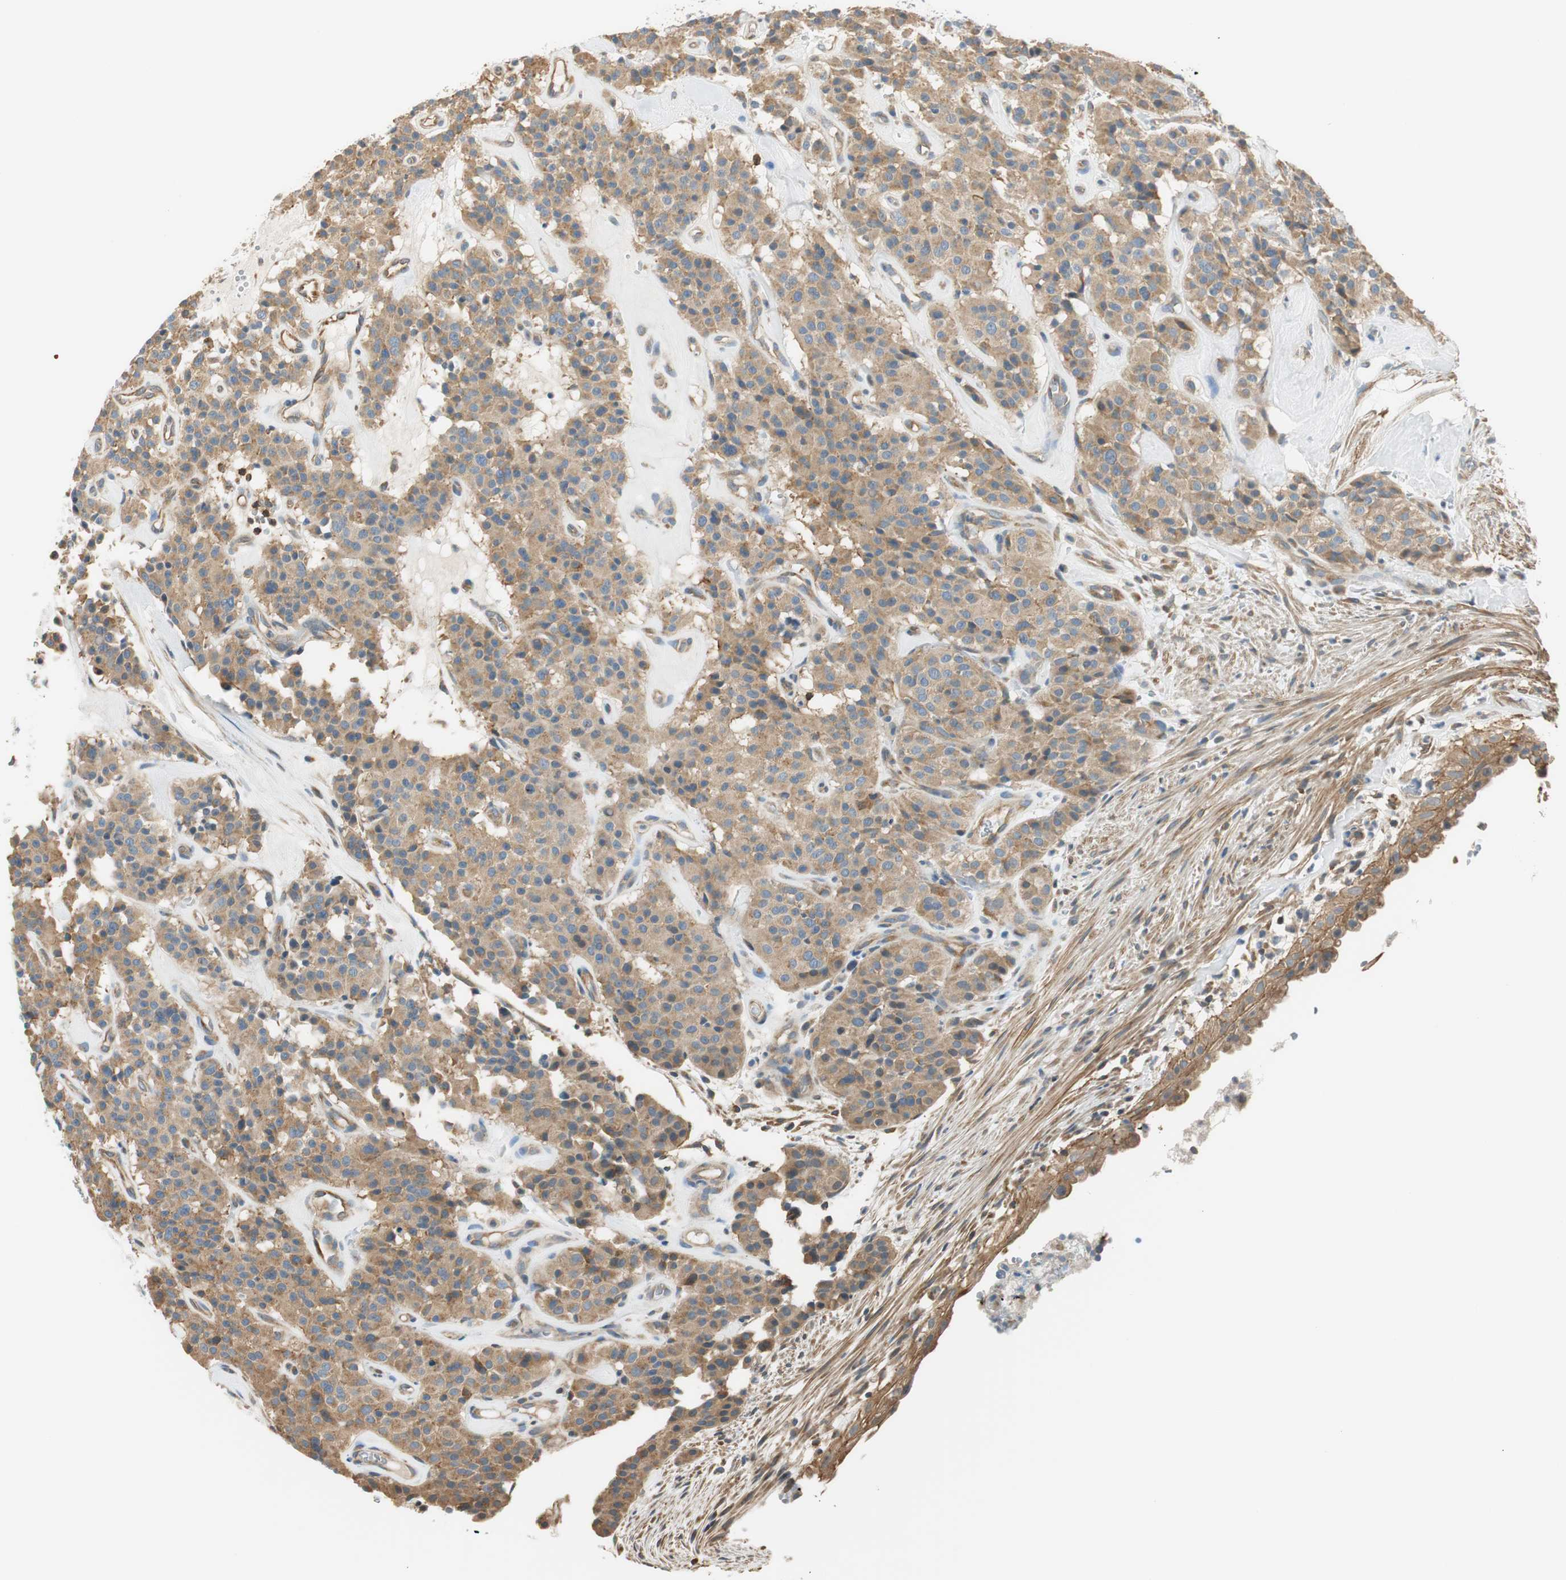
{"staining": {"intensity": "moderate", "quantity": ">75%", "location": "cytoplasmic/membranous"}, "tissue": "carcinoid", "cell_type": "Tumor cells", "image_type": "cancer", "snomed": [{"axis": "morphology", "description": "Carcinoid, malignant, NOS"}, {"axis": "topography", "description": "Lung"}], "caption": "A medium amount of moderate cytoplasmic/membranous expression is appreciated in about >75% of tumor cells in carcinoid tissue.", "gene": "PI4K2B", "patient": {"sex": "male", "age": 30}}